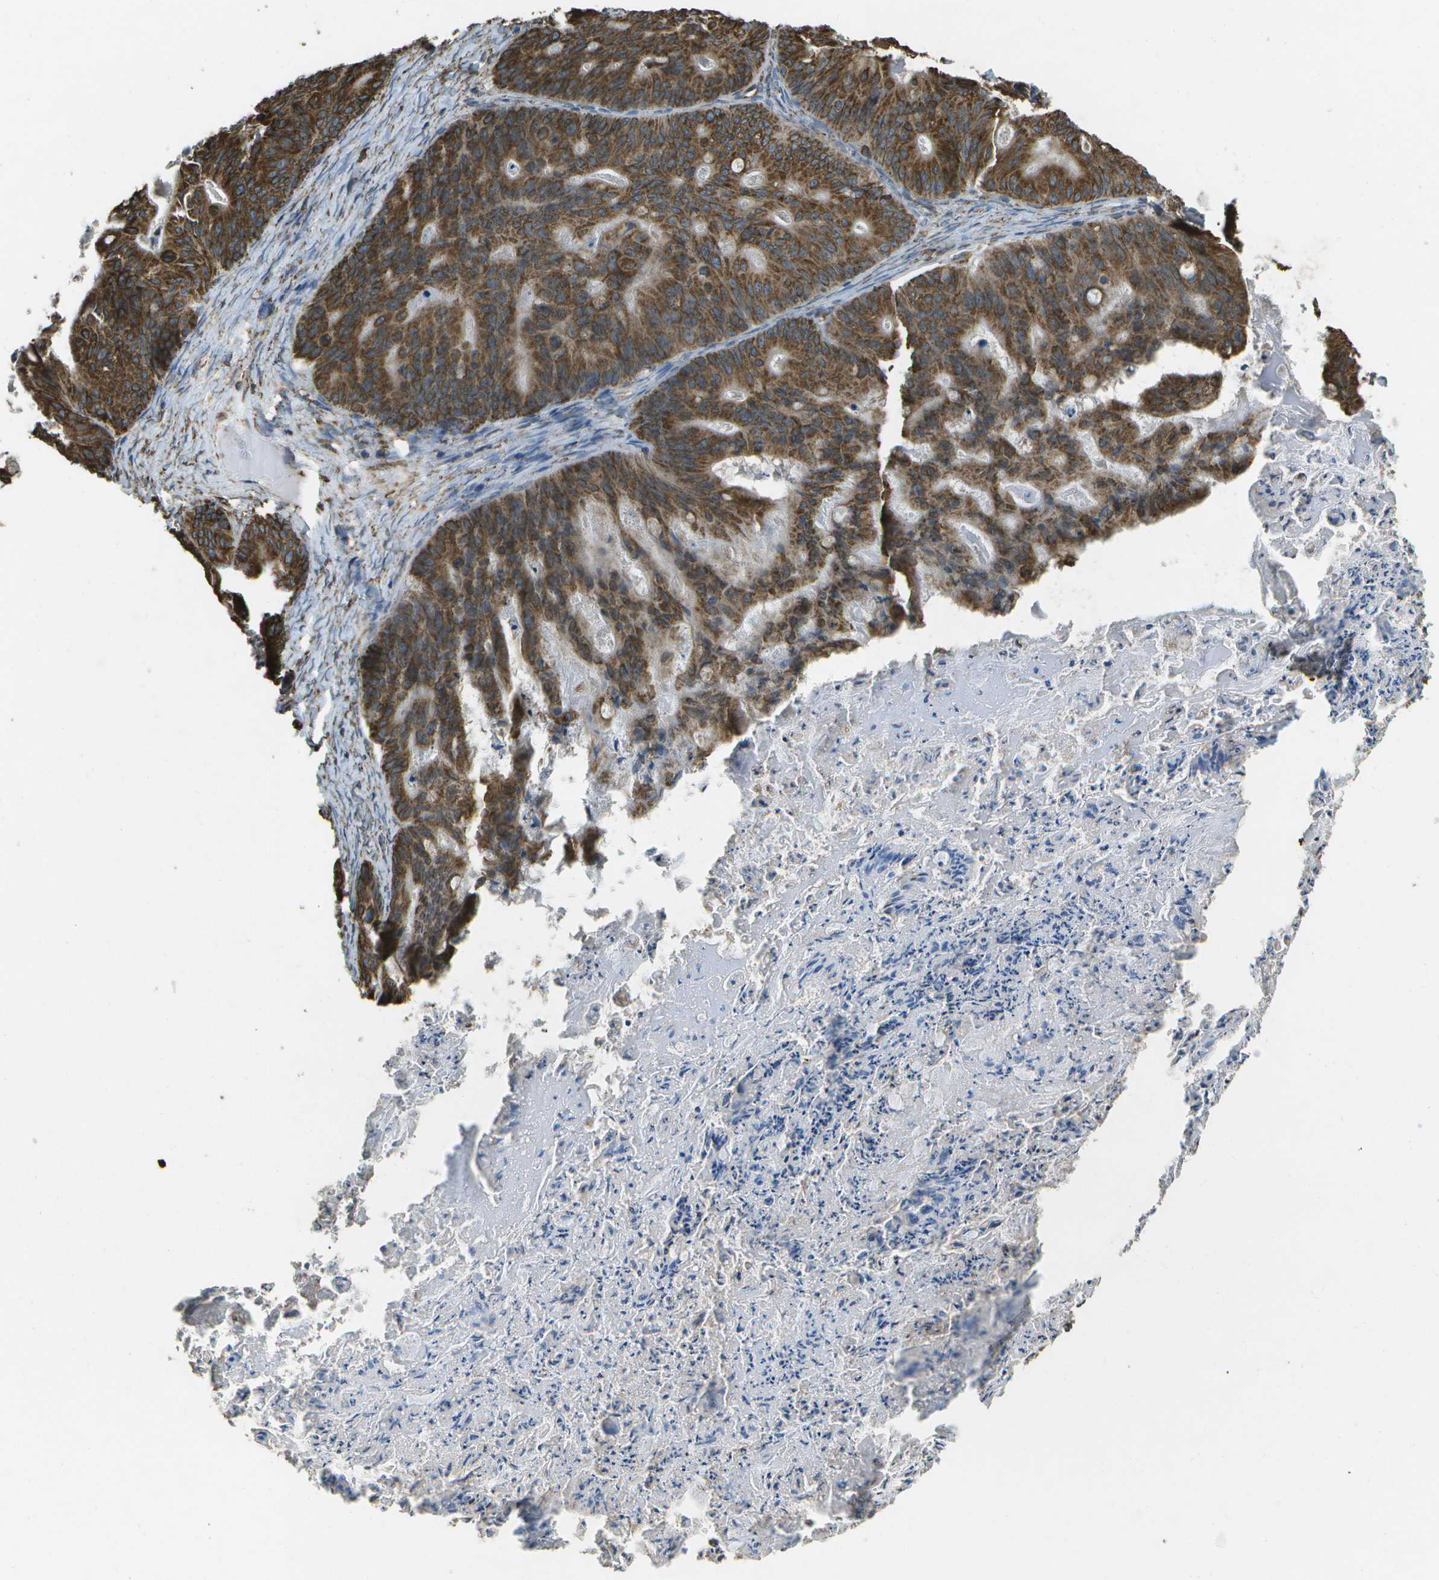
{"staining": {"intensity": "strong", "quantity": ">75%", "location": "cytoplasmic/membranous"}, "tissue": "ovarian cancer", "cell_type": "Tumor cells", "image_type": "cancer", "snomed": [{"axis": "morphology", "description": "Cystadenocarcinoma, mucinous, NOS"}, {"axis": "topography", "description": "Ovary"}], "caption": "Human ovarian cancer (mucinous cystadenocarcinoma) stained with a brown dye displays strong cytoplasmic/membranous positive expression in about >75% of tumor cells.", "gene": "PDIA4", "patient": {"sex": "female", "age": 37}}